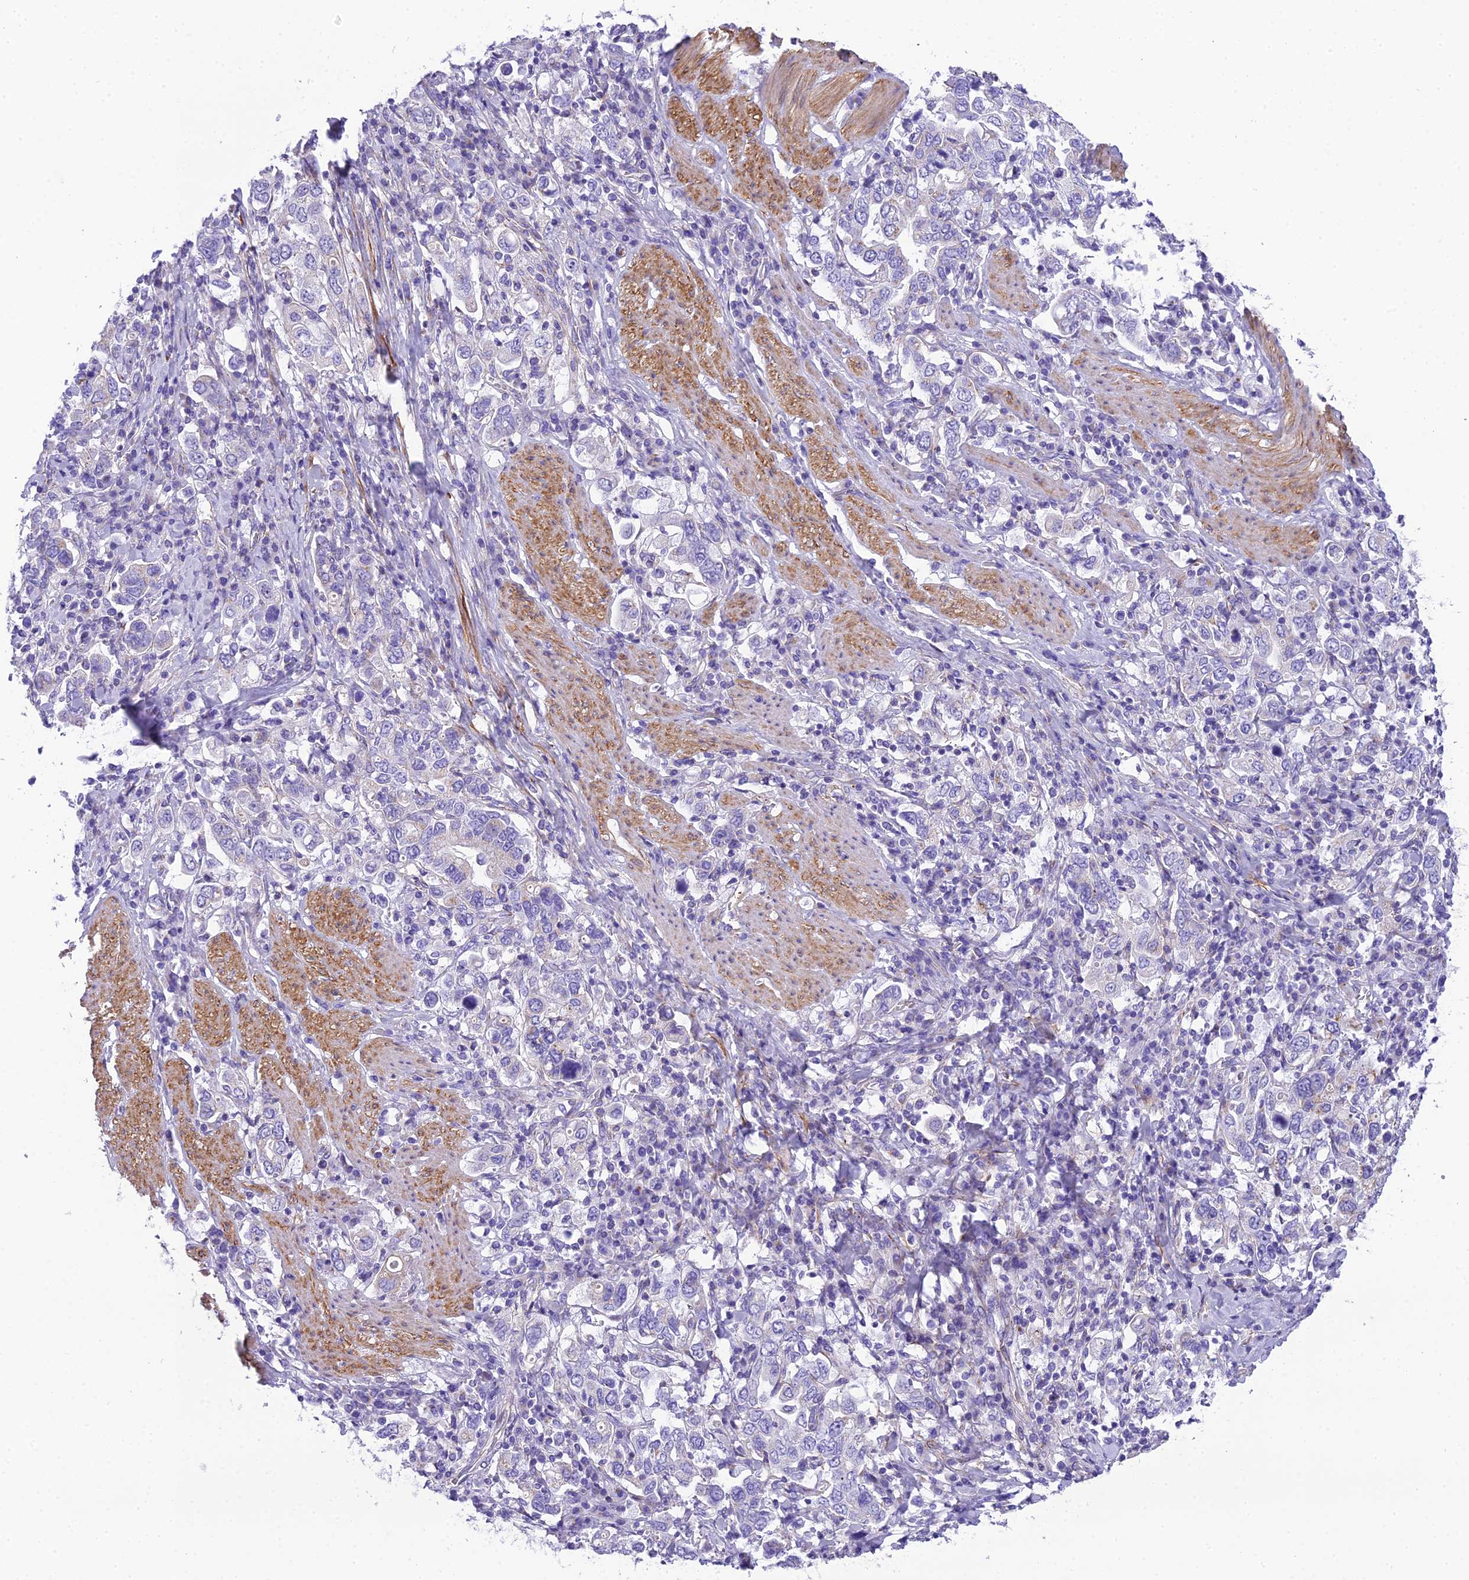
{"staining": {"intensity": "negative", "quantity": "none", "location": "none"}, "tissue": "stomach cancer", "cell_type": "Tumor cells", "image_type": "cancer", "snomed": [{"axis": "morphology", "description": "Adenocarcinoma, NOS"}, {"axis": "topography", "description": "Stomach, upper"}], "caption": "An immunohistochemistry photomicrograph of stomach adenocarcinoma is shown. There is no staining in tumor cells of stomach adenocarcinoma.", "gene": "GFRA1", "patient": {"sex": "male", "age": 62}}